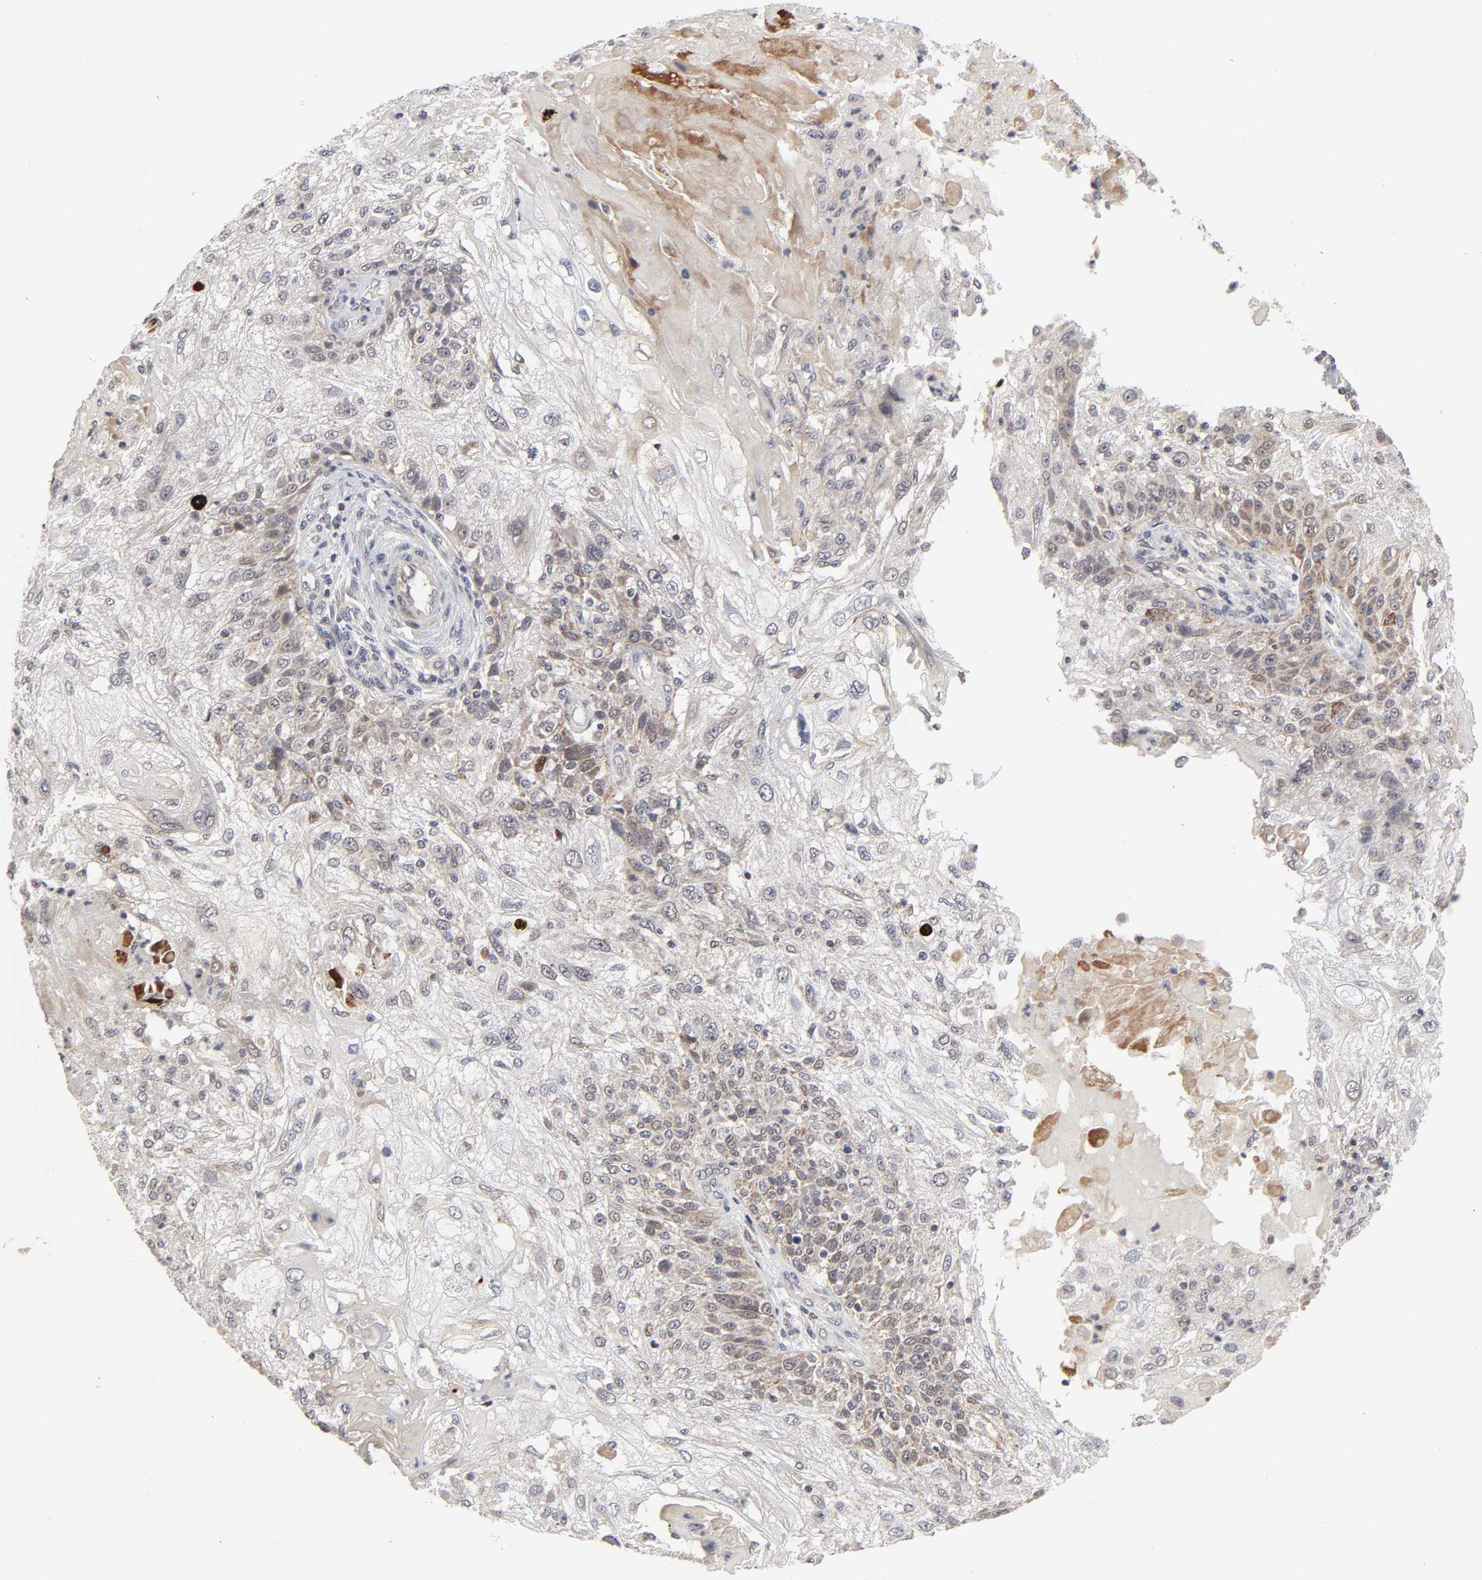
{"staining": {"intensity": "moderate", "quantity": ">75%", "location": "cytoplasmic/membranous"}, "tissue": "skin cancer", "cell_type": "Tumor cells", "image_type": "cancer", "snomed": [{"axis": "morphology", "description": "Normal tissue, NOS"}, {"axis": "morphology", "description": "Squamous cell carcinoma, NOS"}, {"axis": "topography", "description": "Skin"}], "caption": "Skin cancer (squamous cell carcinoma) stained with DAB immunohistochemistry exhibits medium levels of moderate cytoplasmic/membranous staining in about >75% of tumor cells. (DAB (3,3'-diaminobenzidine) IHC, brown staining for protein, blue staining for nuclei).", "gene": "AUH", "patient": {"sex": "female", "age": 83}}